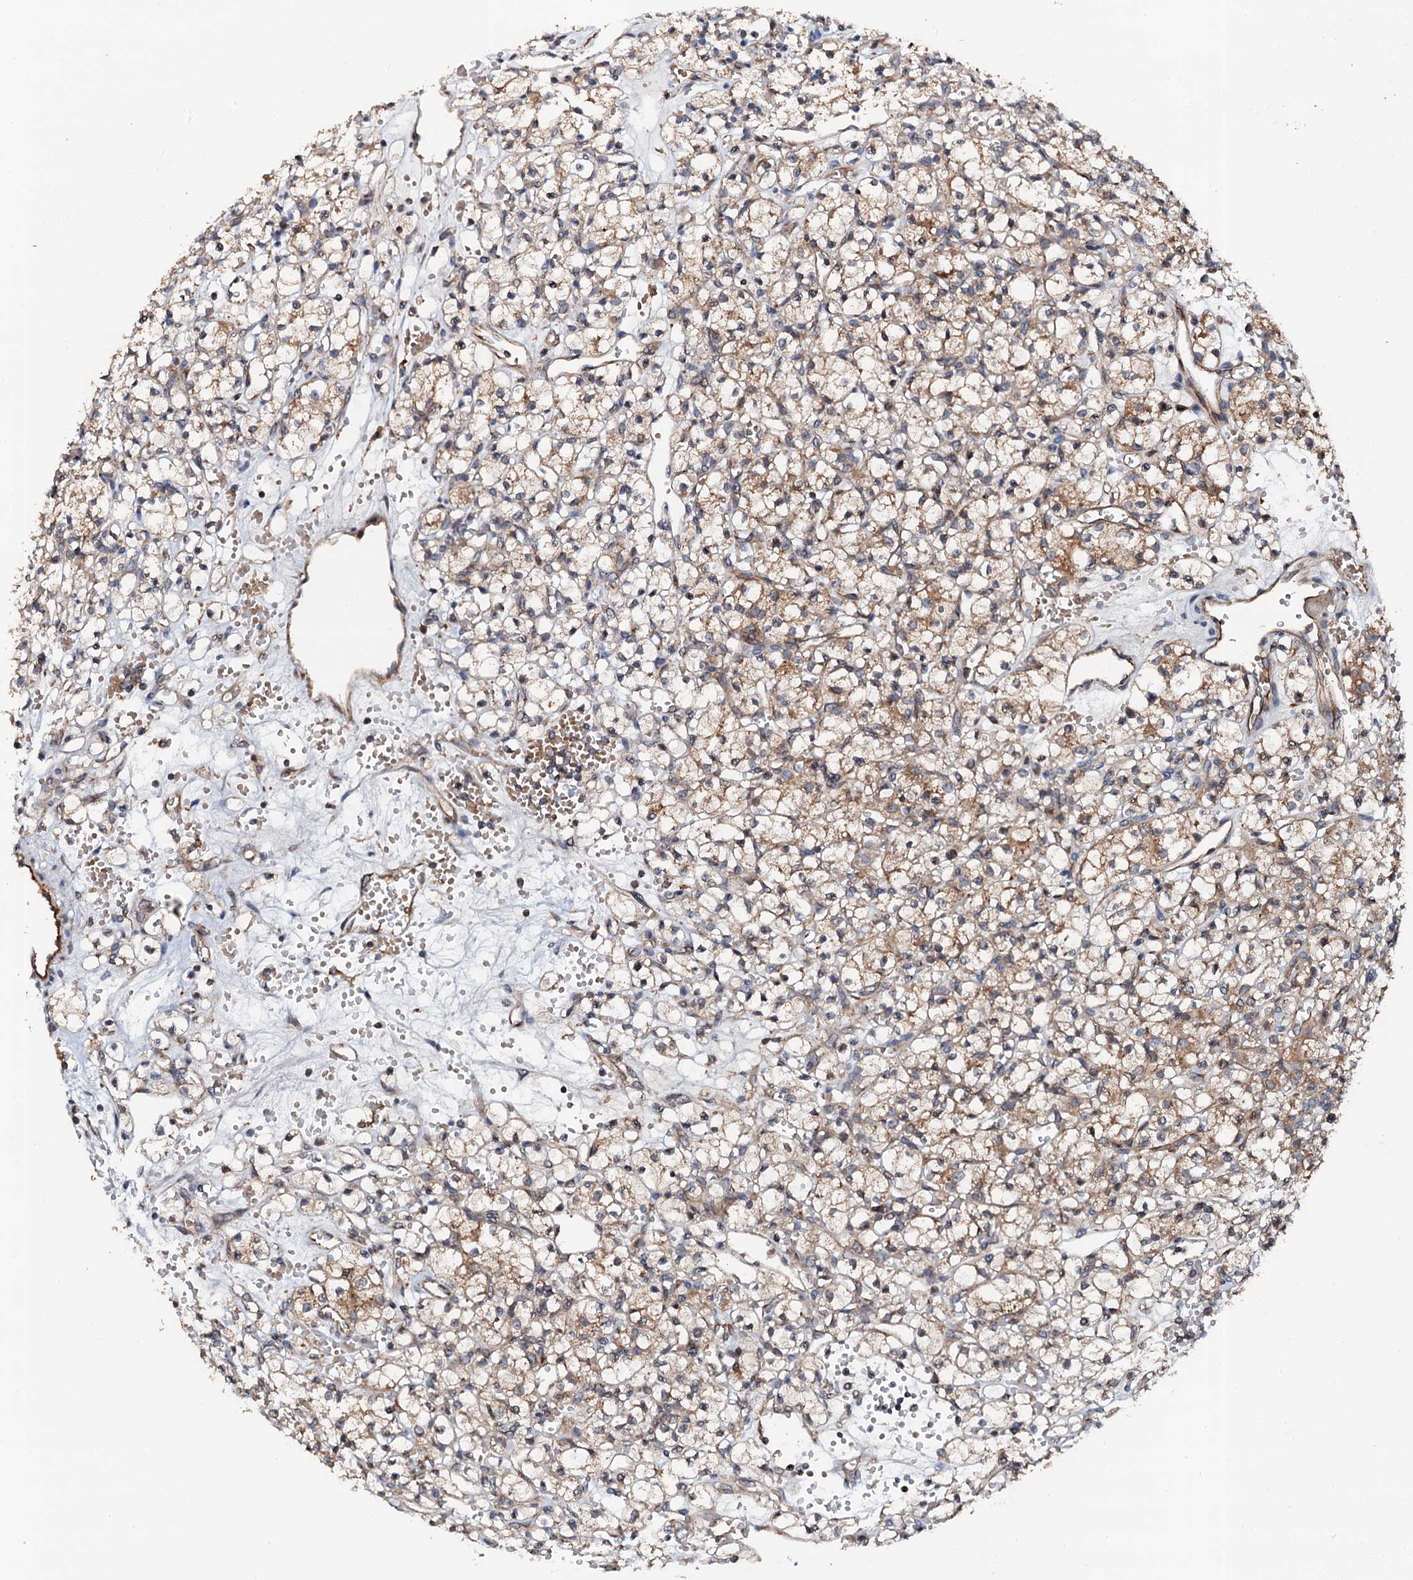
{"staining": {"intensity": "weak", "quantity": ">75%", "location": "cytoplasmic/membranous"}, "tissue": "renal cancer", "cell_type": "Tumor cells", "image_type": "cancer", "snomed": [{"axis": "morphology", "description": "Adenocarcinoma, NOS"}, {"axis": "topography", "description": "Kidney"}], "caption": "Protein analysis of renal adenocarcinoma tissue demonstrates weak cytoplasmic/membranous expression in approximately >75% of tumor cells. (IHC, brightfield microscopy, high magnification).", "gene": "GLCE", "patient": {"sex": "female", "age": 59}}